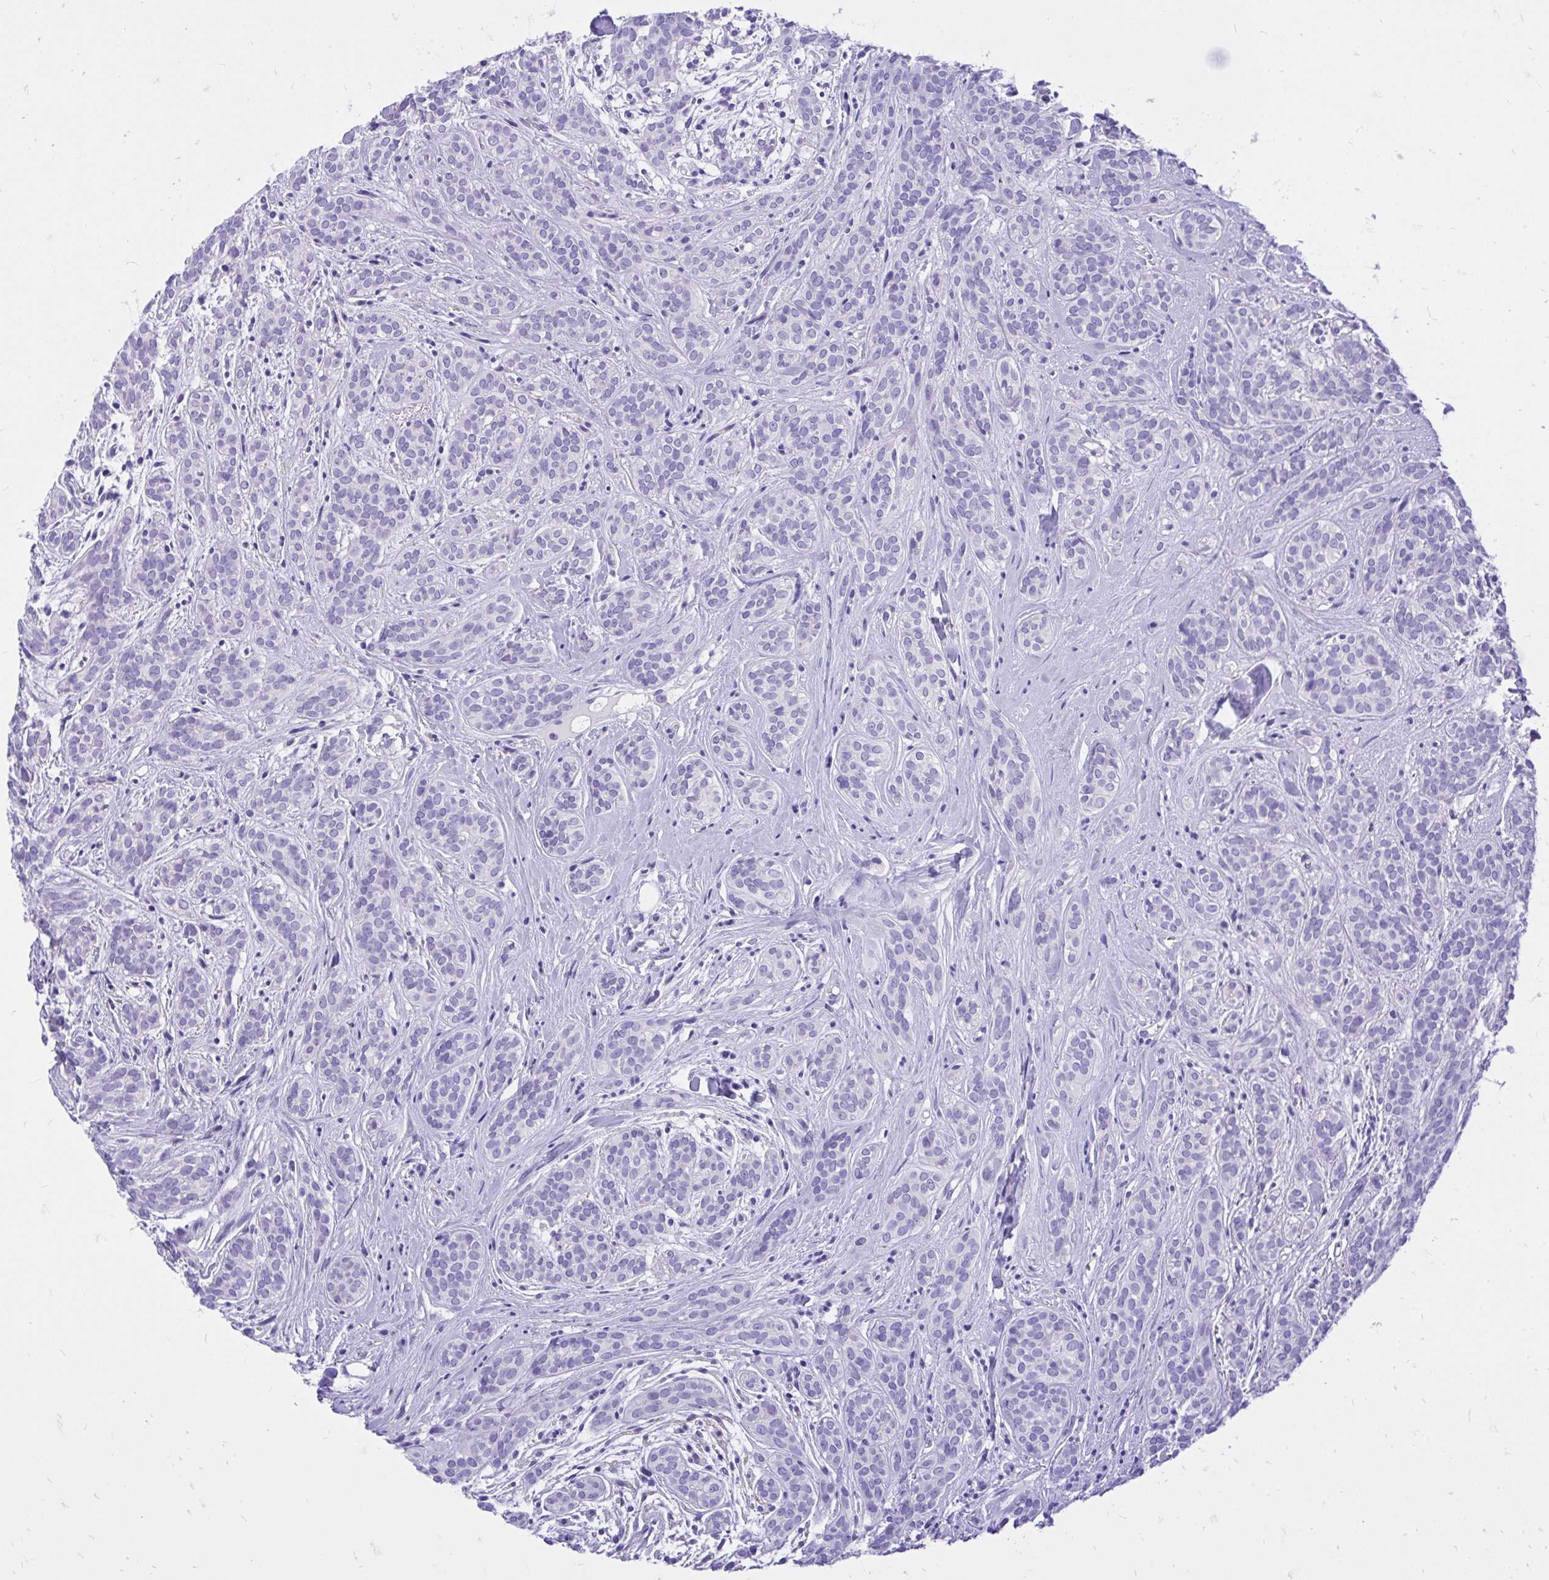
{"staining": {"intensity": "negative", "quantity": "none", "location": "none"}, "tissue": "head and neck cancer", "cell_type": "Tumor cells", "image_type": "cancer", "snomed": [{"axis": "morphology", "description": "Adenocarcinoma, NOS"}, {"axis": "topography", "description": "Head-Neck"}], "caption": "This is an IHC photomicrograph of adenocarcinoma (head and neck). There is no expression in tumor cells.", "gene": "MON1A", "patient": {"sex": "female", "age": 57}}